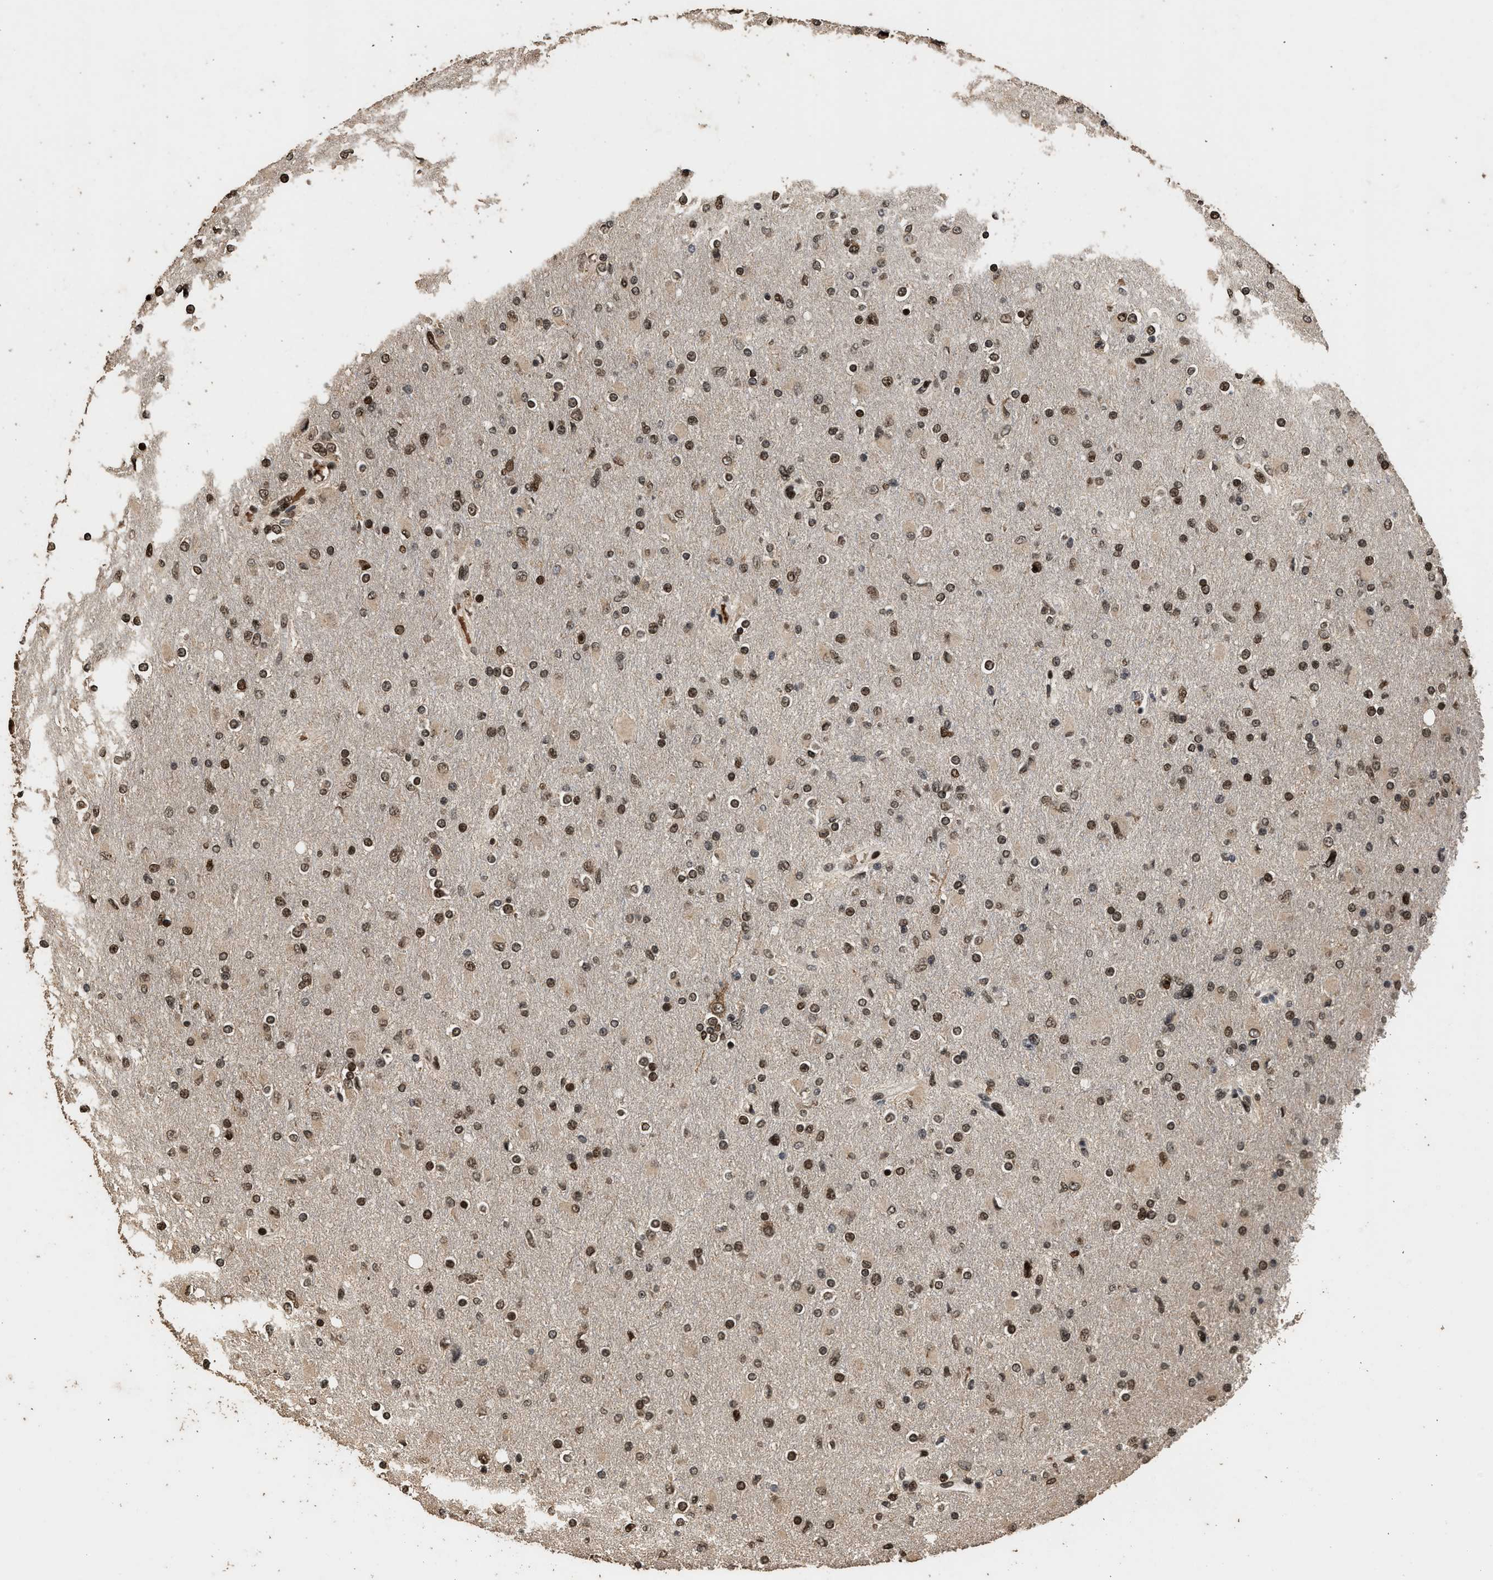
{"staining": {"intensity": "moderate", "quantity": ">75%", "location": "nuclear"}, "tissue": "glioma", "cell_type": "Tumor cells", "image_type": "cancer", "snomed": [{"axis": "morphology", "description": "Glioma, malignant, High grade"}, {"axis": "topography", "description": "Cerebral cortex"}], "caption": "Glioma was stained to show a protein in brown. There is medium levels of moderate nuclear staining in about >75% of tumor cells.", "gene": "PPP4R3B", "patient": {"sex": "female", "age": 36}}